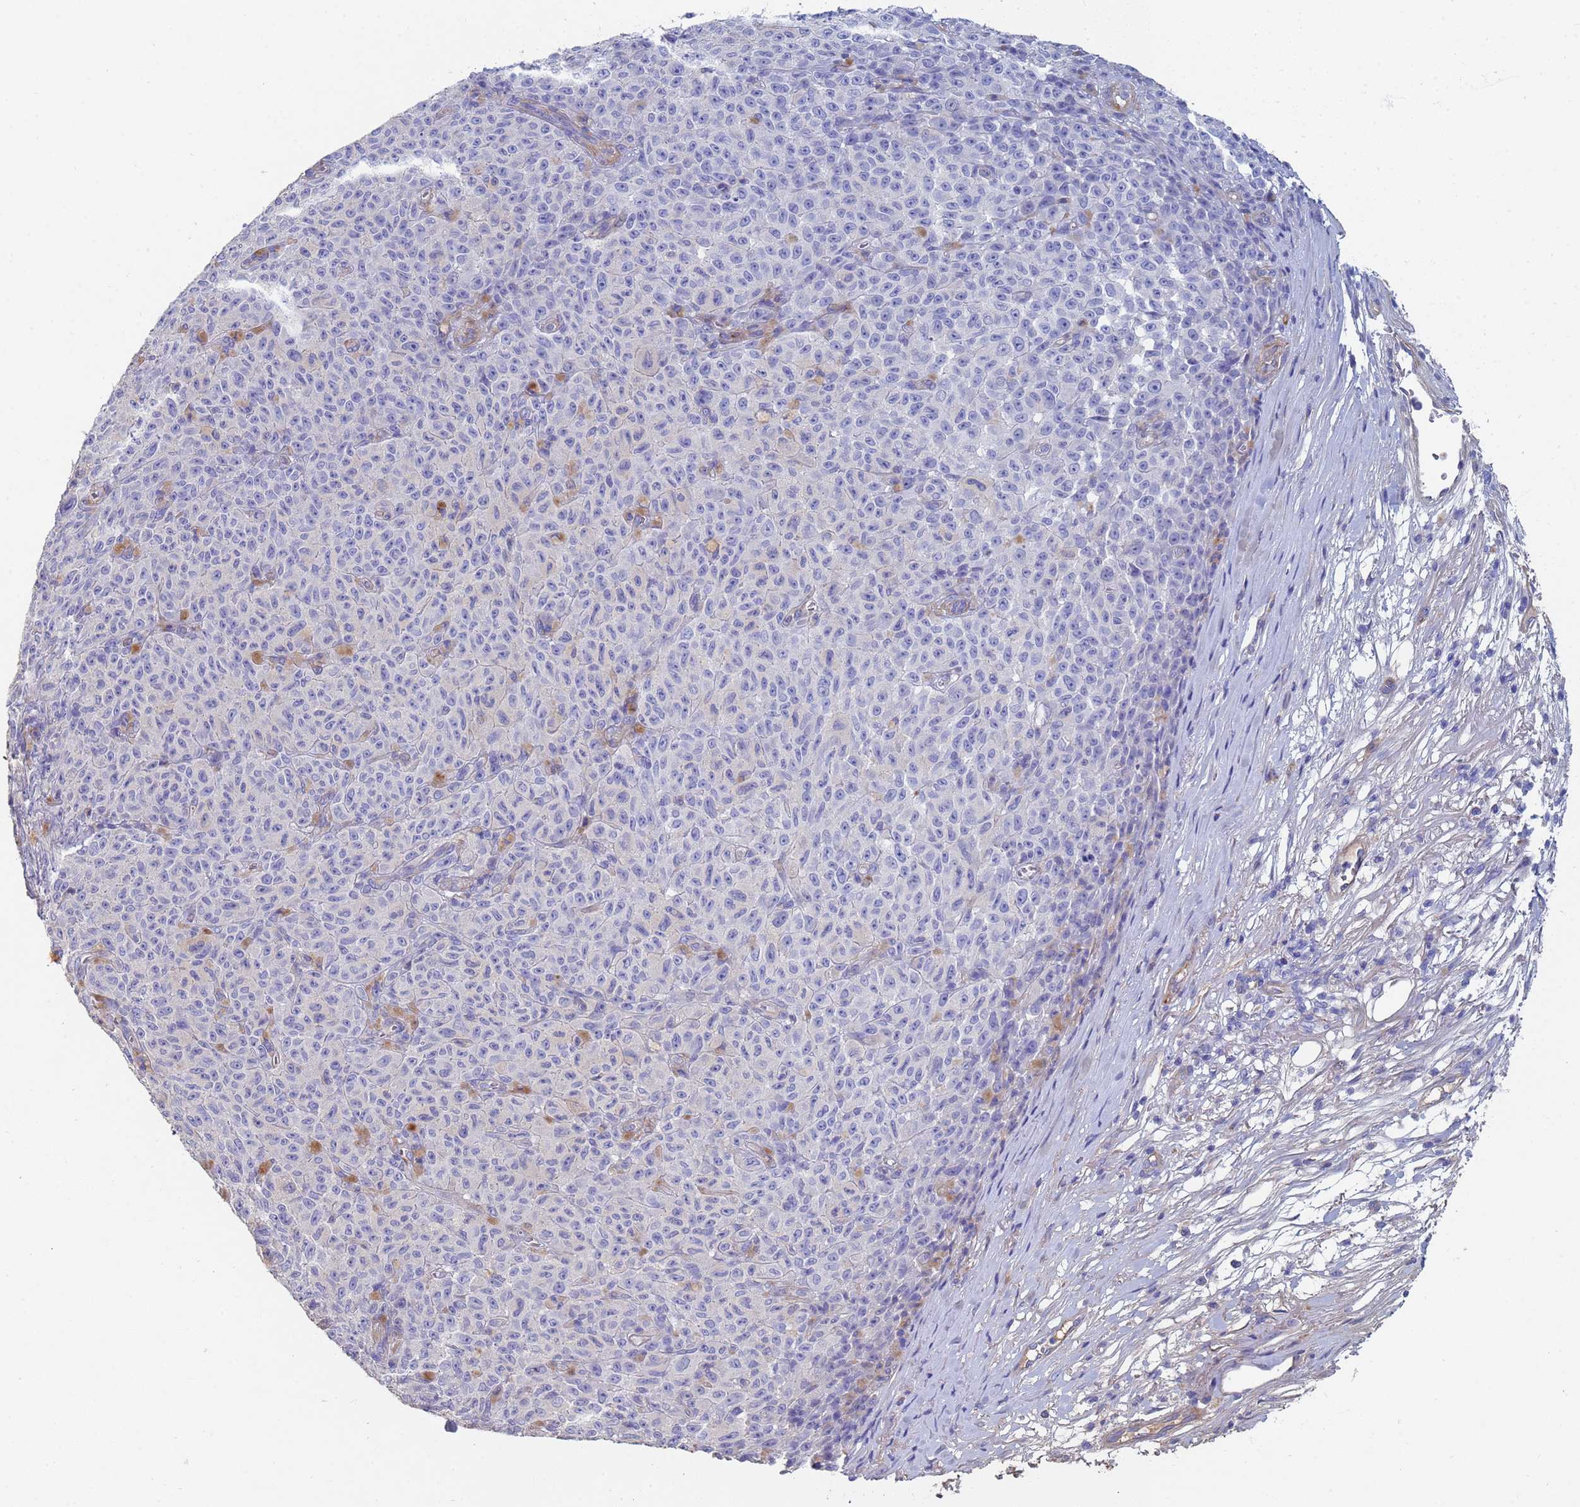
{"staining": {"intensity": "negative", "quantity": "none", "location": "none"}, "tissue": "melanoma", "cell_type": "Tumor cells", "image_type": "cancer", "snomed": [{"axis": "morphology", "description": "Malignant melanoma, NOS"}, {"axis": "topography", "description": "Skin"}], "caption": "There is no significant staining in tumor cells of malignant melanoma.", "gene": "ABCA8", "patient": {"sex": "female", "age": 82}}